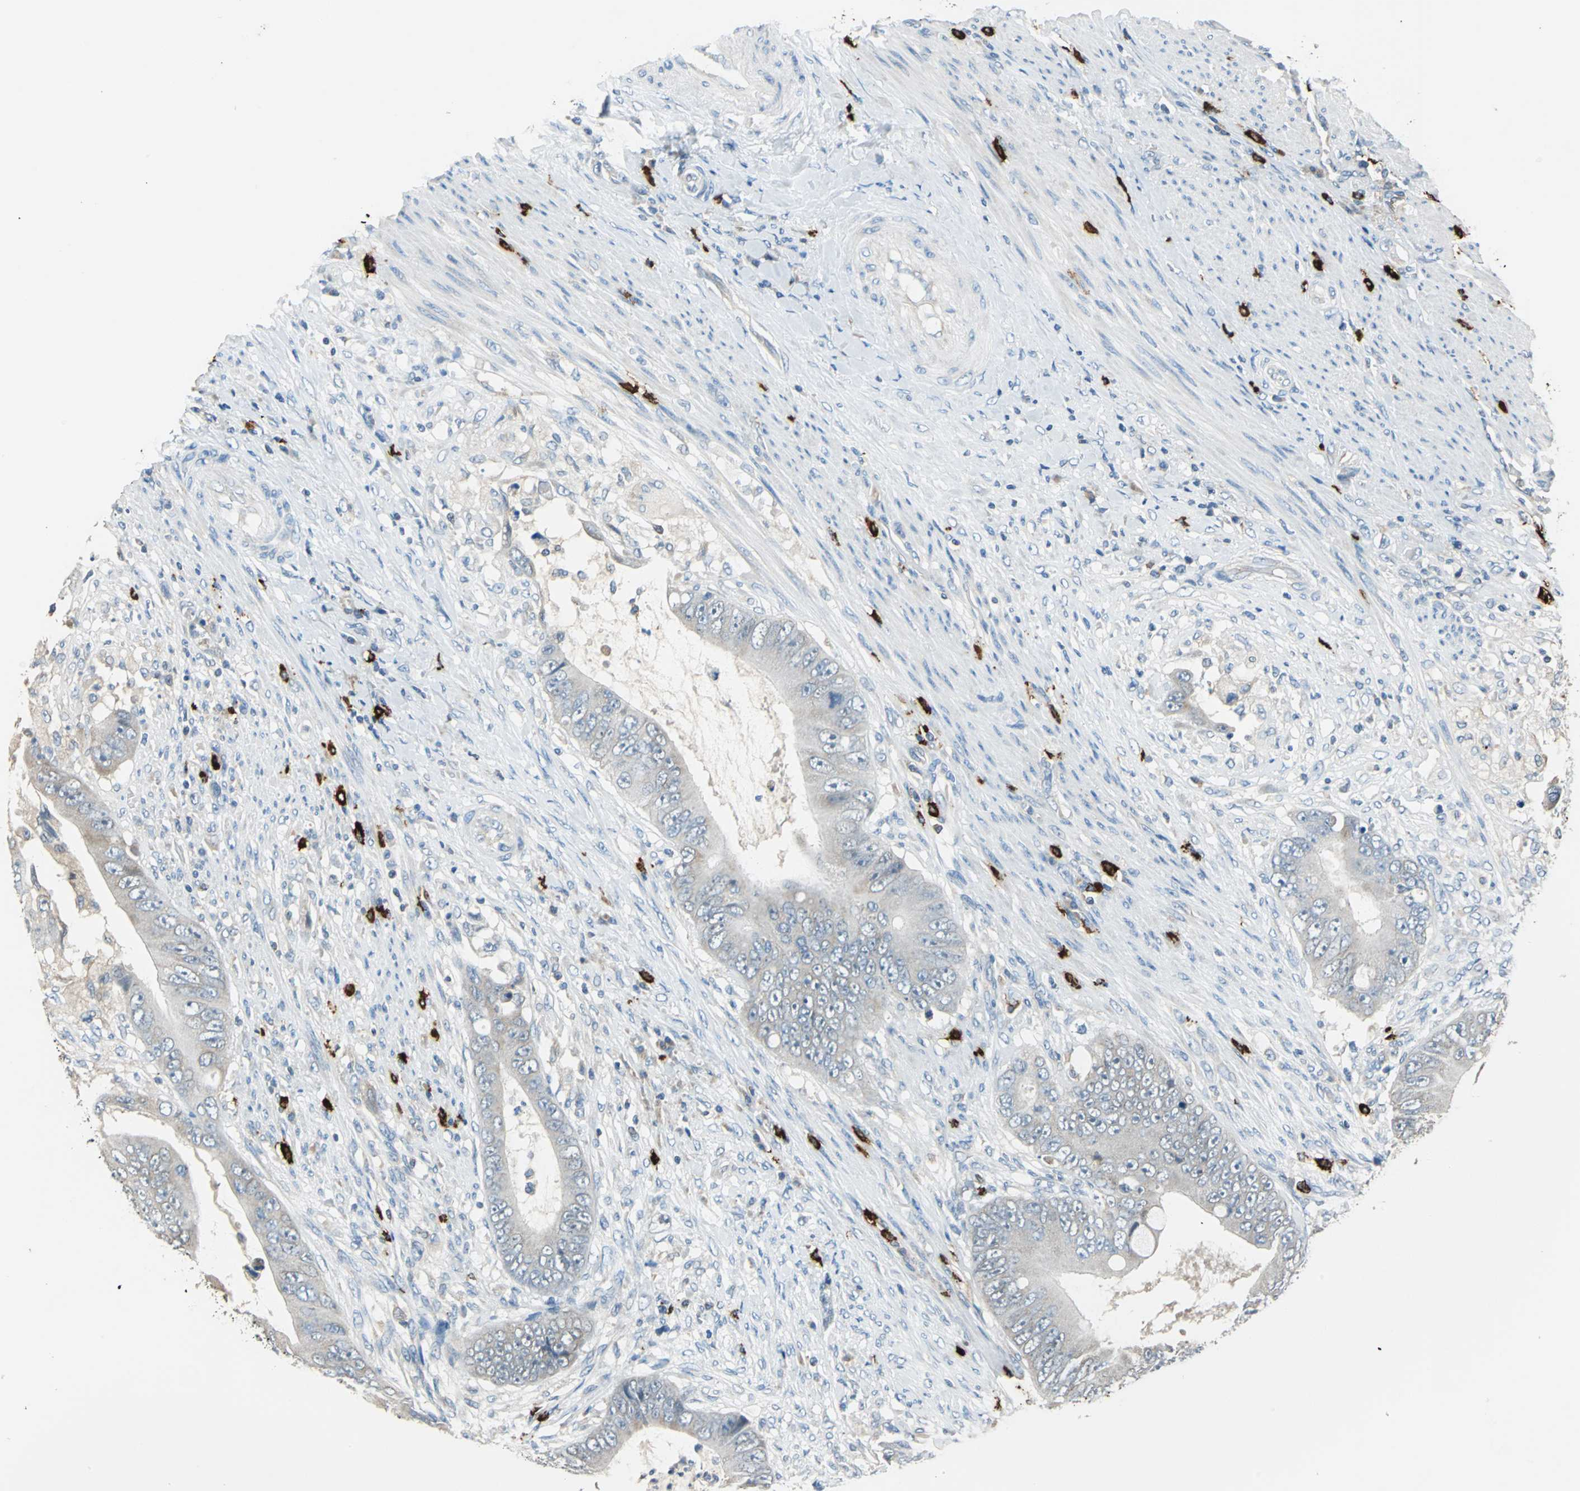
{"staining": {"intensity": "weak", "quantity": ">75%", "location": "cytoplasmic/membranous"}, "tissue": "colorectal cancer", "cell_type": "Tumor cells", "image_type": "cancer", "snomed": [{"axis": "morphology", "description": "Adenocarcinoma, NOS"}, {"axis": "topography", "description": "Rectum"}], "caption": "Weak cytoplasmic/membranous protein staining is appreciated in approximately >75% of tumor cells in colorectal cancer.", "gene": "CPA3", "patient": {"sex": "female", "age": 77}}